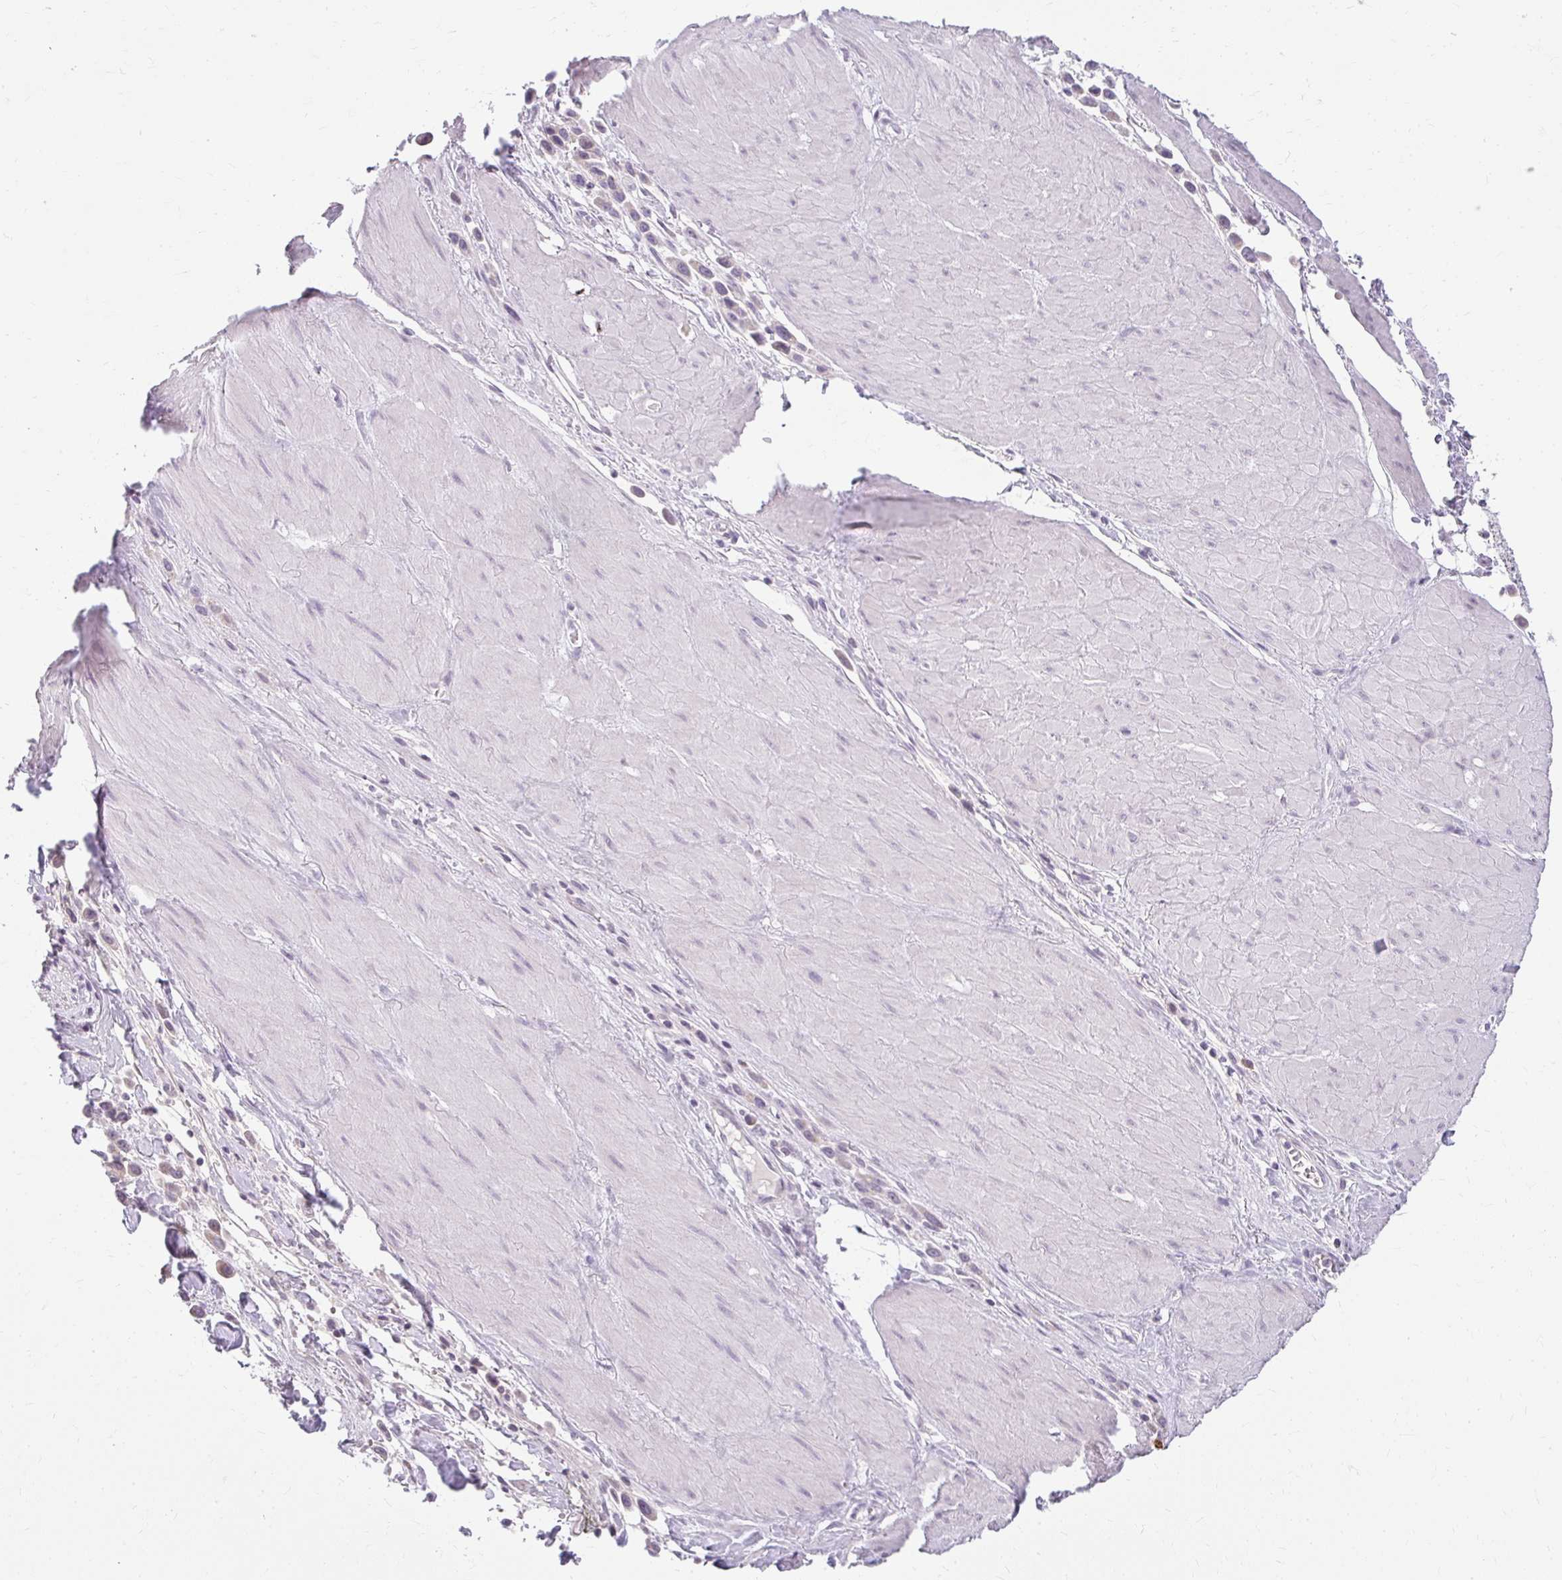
{"staining": {"intensity": "weak", "quantity": "<25%", "location": "cytoplasmic/membranous"}, "tissue": "stomach cancer", "cell_type": "Tumor cells", "image_type": "cancer", "snomed": [{"axis": "morphology", "description": "Adenocarcinoma, NOS"}, {"axis": "topography", "description": "Stomach"}], "caption": "This is a micrograph of IHC staining of stomach cancer, which shows no staining in tumor cells.", "gene": "ZFYVE26", "patient": {"sex": "male", "age": 47}}